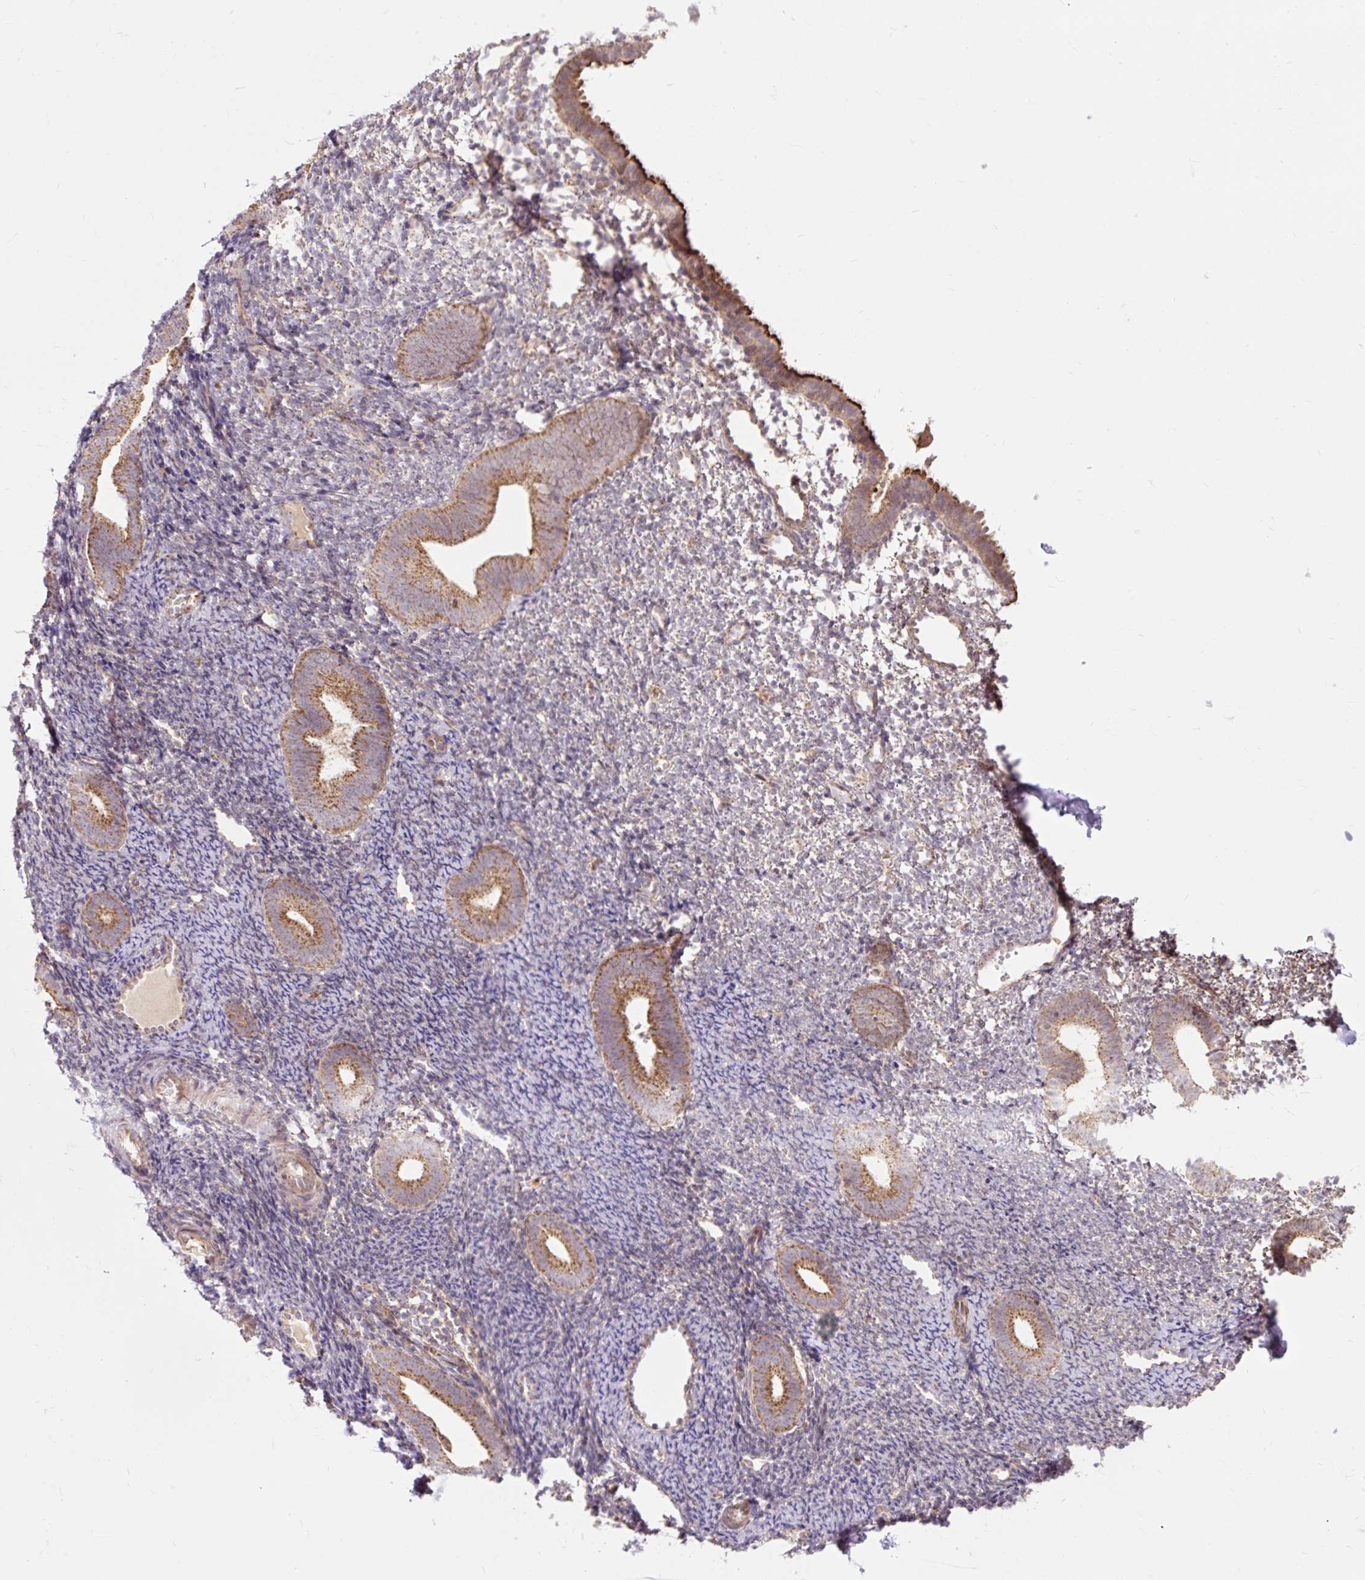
{"staining": {"intensity": "moderate", "quantity": "25%-75%", "location": "cytoplasmic/membranous"}, "tissue": "endometrium", "cell_type": "Cells in endometrial stroma", "image_type": "normal", "snomed": [{"axis": "morphology", "description": "Normal tissue, NOS"}, {"axis": "topography", "description": "Endometrium"}], "caption": "Endometrium stained for a protein (brown) reveals moderate cytoplasmic/membranous positive staining in approximately 25%-75% of cells in endometrial stroma.", "gene": "TRIAP1", "patient": {"sex": "female", "age": 39}}